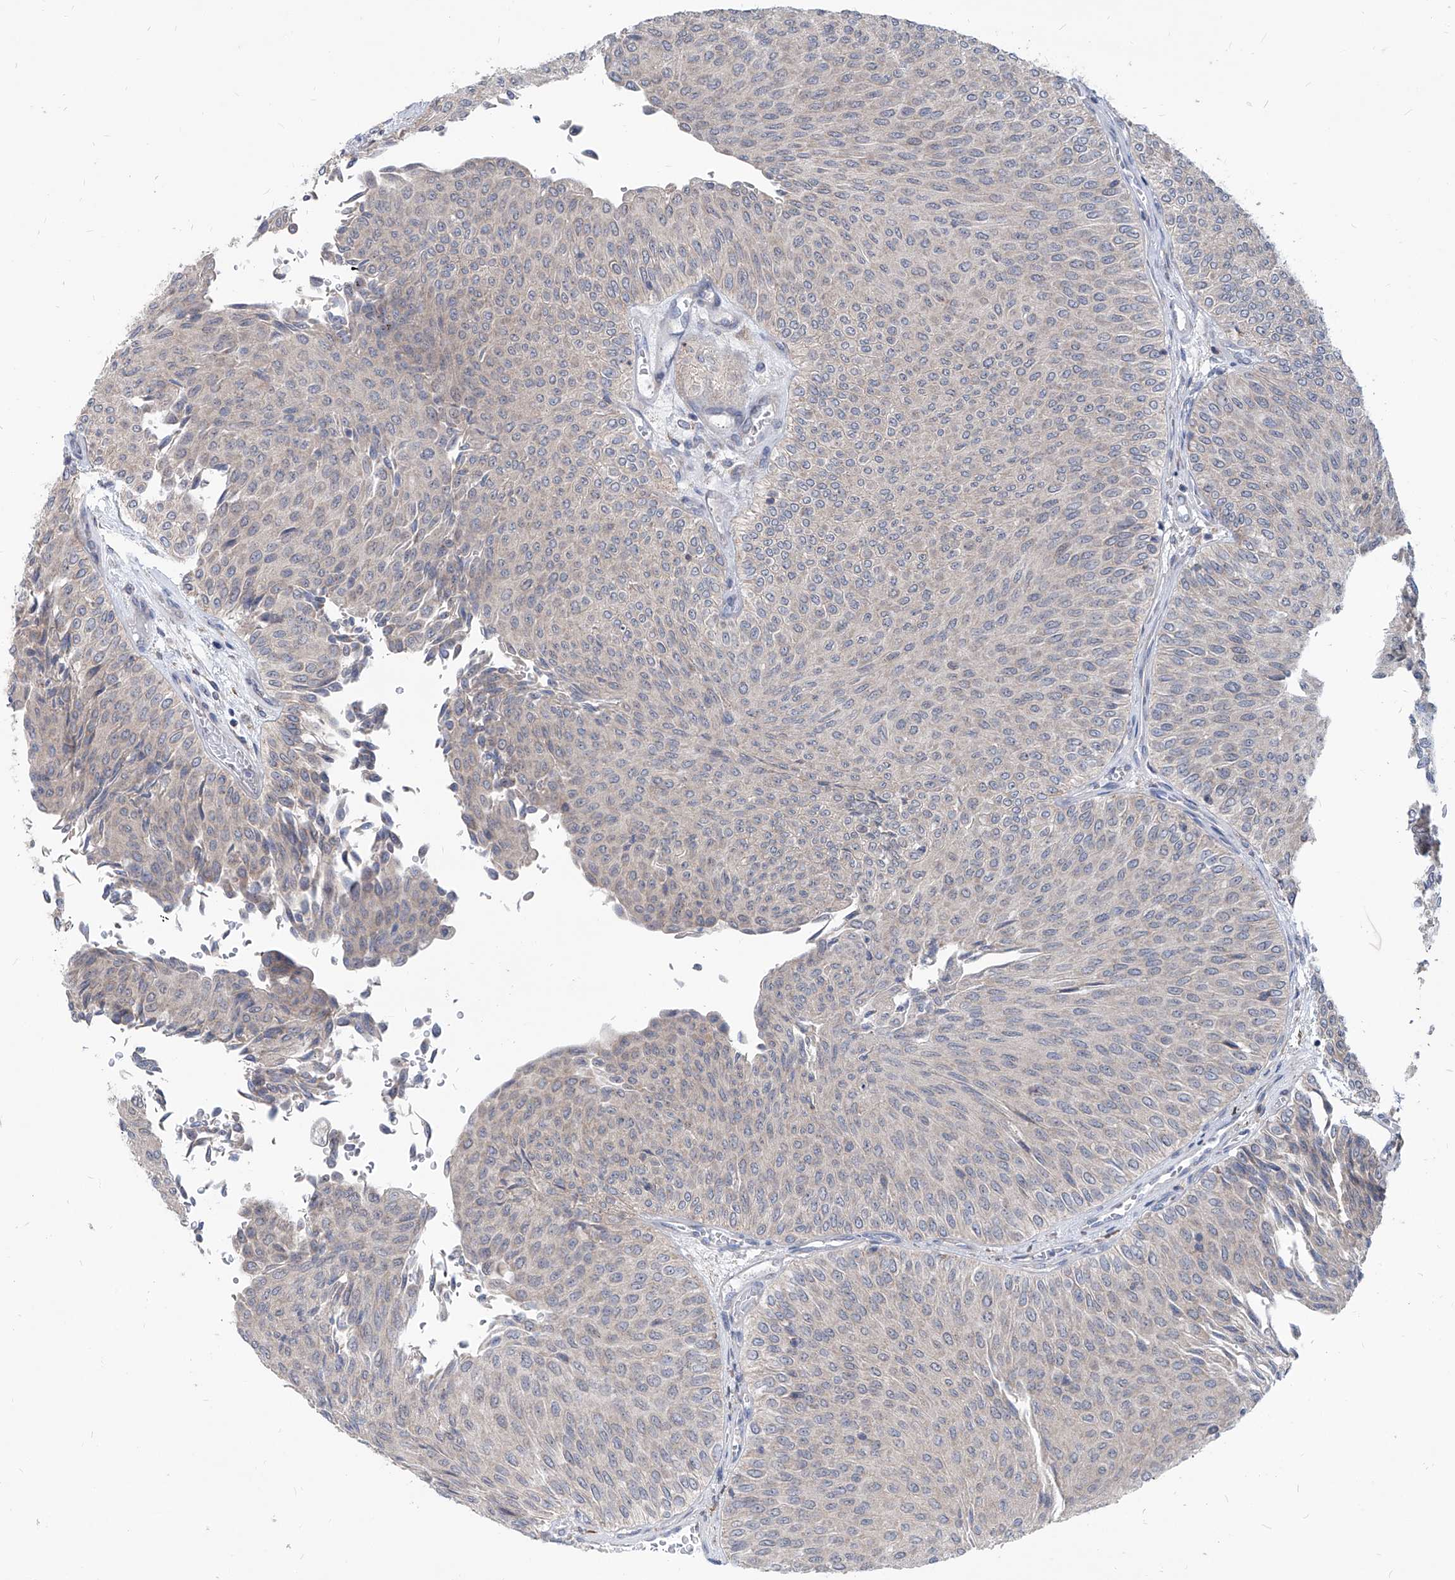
{"staining": {"intensity": "negative", "quantity": "none", "location": "none"}, "tissue": "urothelial cancer", "cell_type": "Tumor cells", "image_type": "cancer", "snomed": [{"axis": "morphology", "description": "Urothelial carcinoma, Low grade"}, {"axis": "topography", "description": "Urinary bladder"}], "caption": "Immunohistochemical staining of human low-grade urothelial carcinoma exhibits no significant expression in tumor cells.", "gene": "AGPS", "patient": {"sex": "male", "age": 78}}